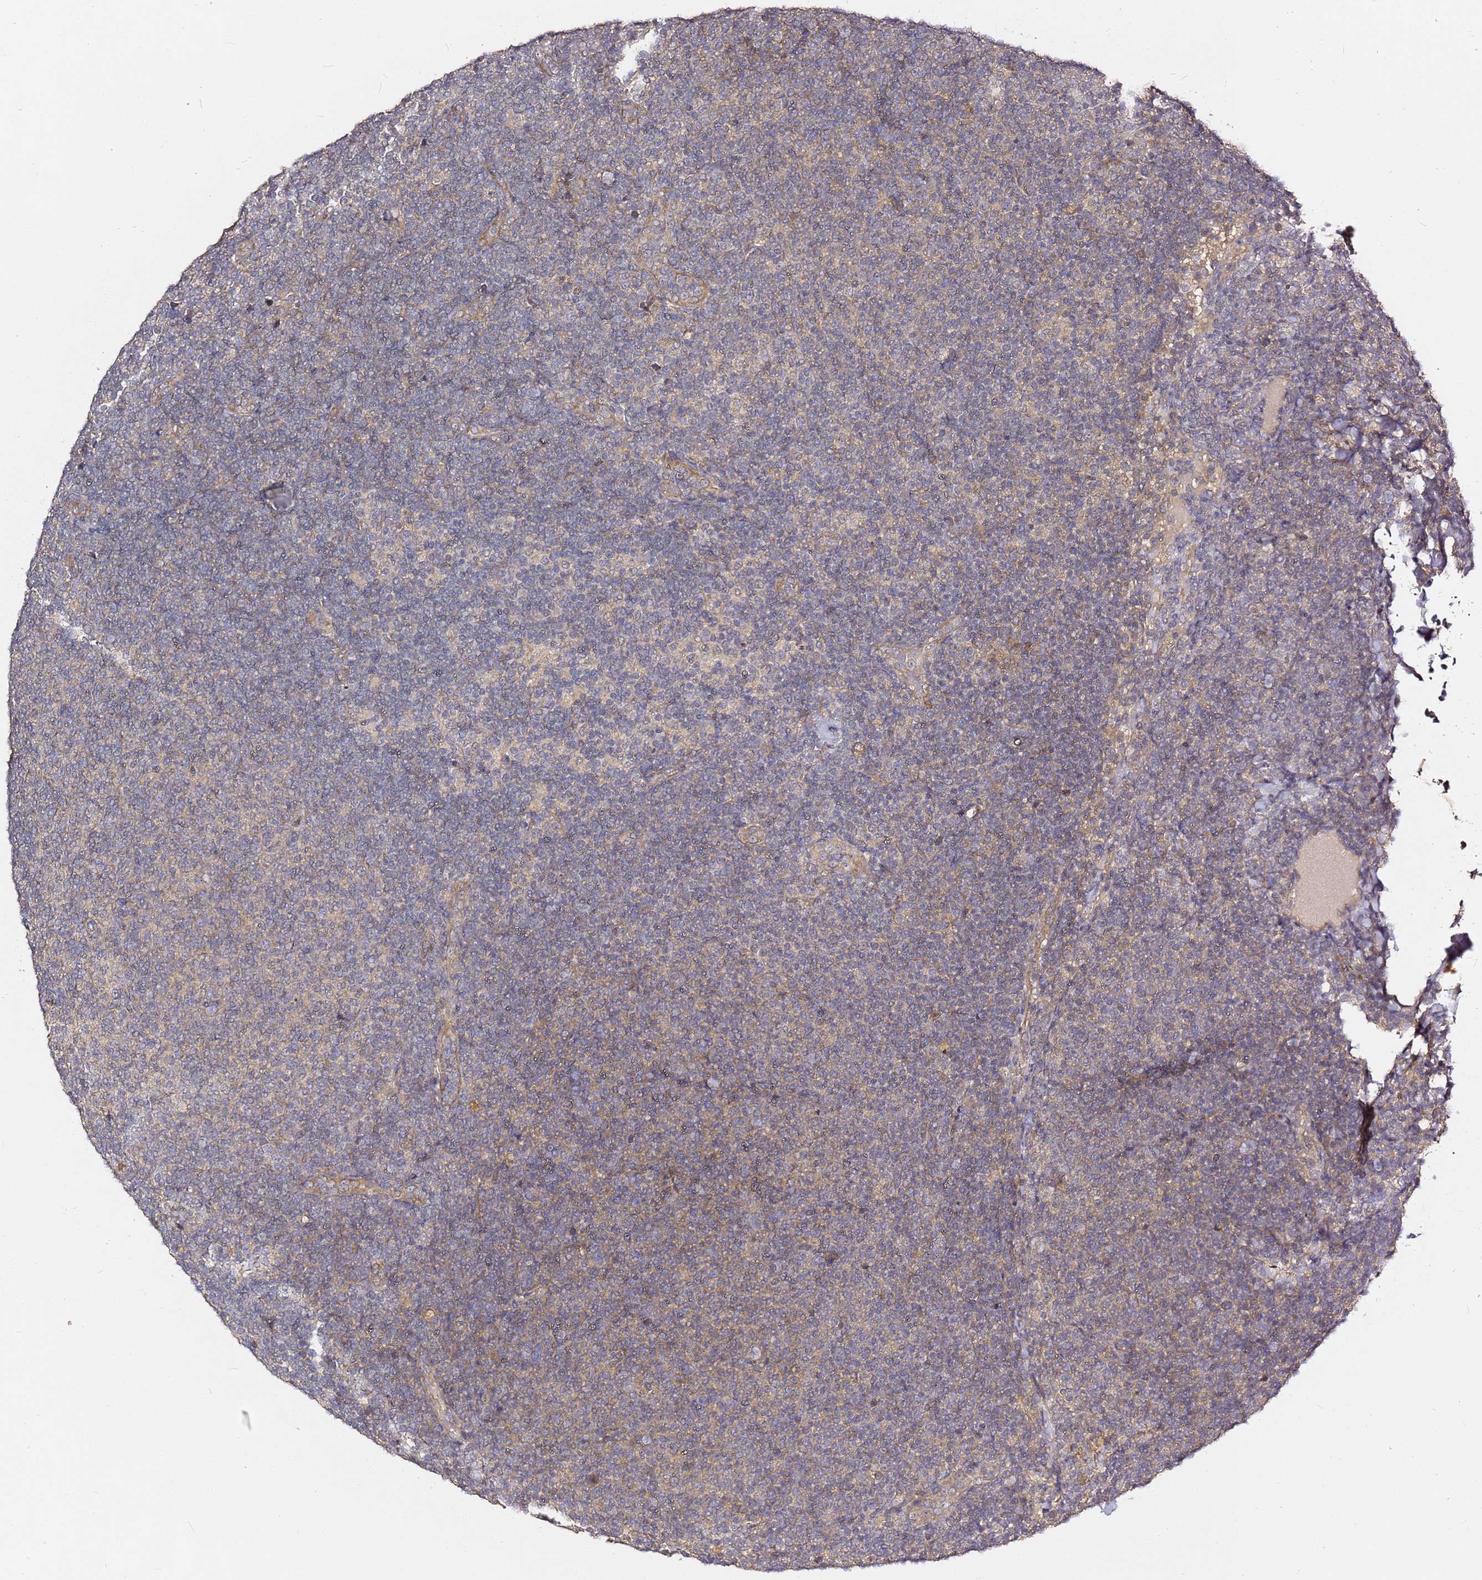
{"staining": {"intensity": "weak", "quantity": "<25%", "location": "cytoplasmic/membranous"}, "tissue": "lymphoma", "cell_type": "Tumor cells", "image_type": "cancer", "snomed": [{"axis": "morphology", "description": "Malignant lymphoma, non-Hodgkin's type, Low grade"}, {"axis": "topography", "description": "Lymph node"}], "caption": "A high-resolution histopathology image shows IHC staining of lymphoma, which displays no significant expression in tumor cells.", "gene": "C6orf136", "patient": {"sex": "male", "age": 66}}